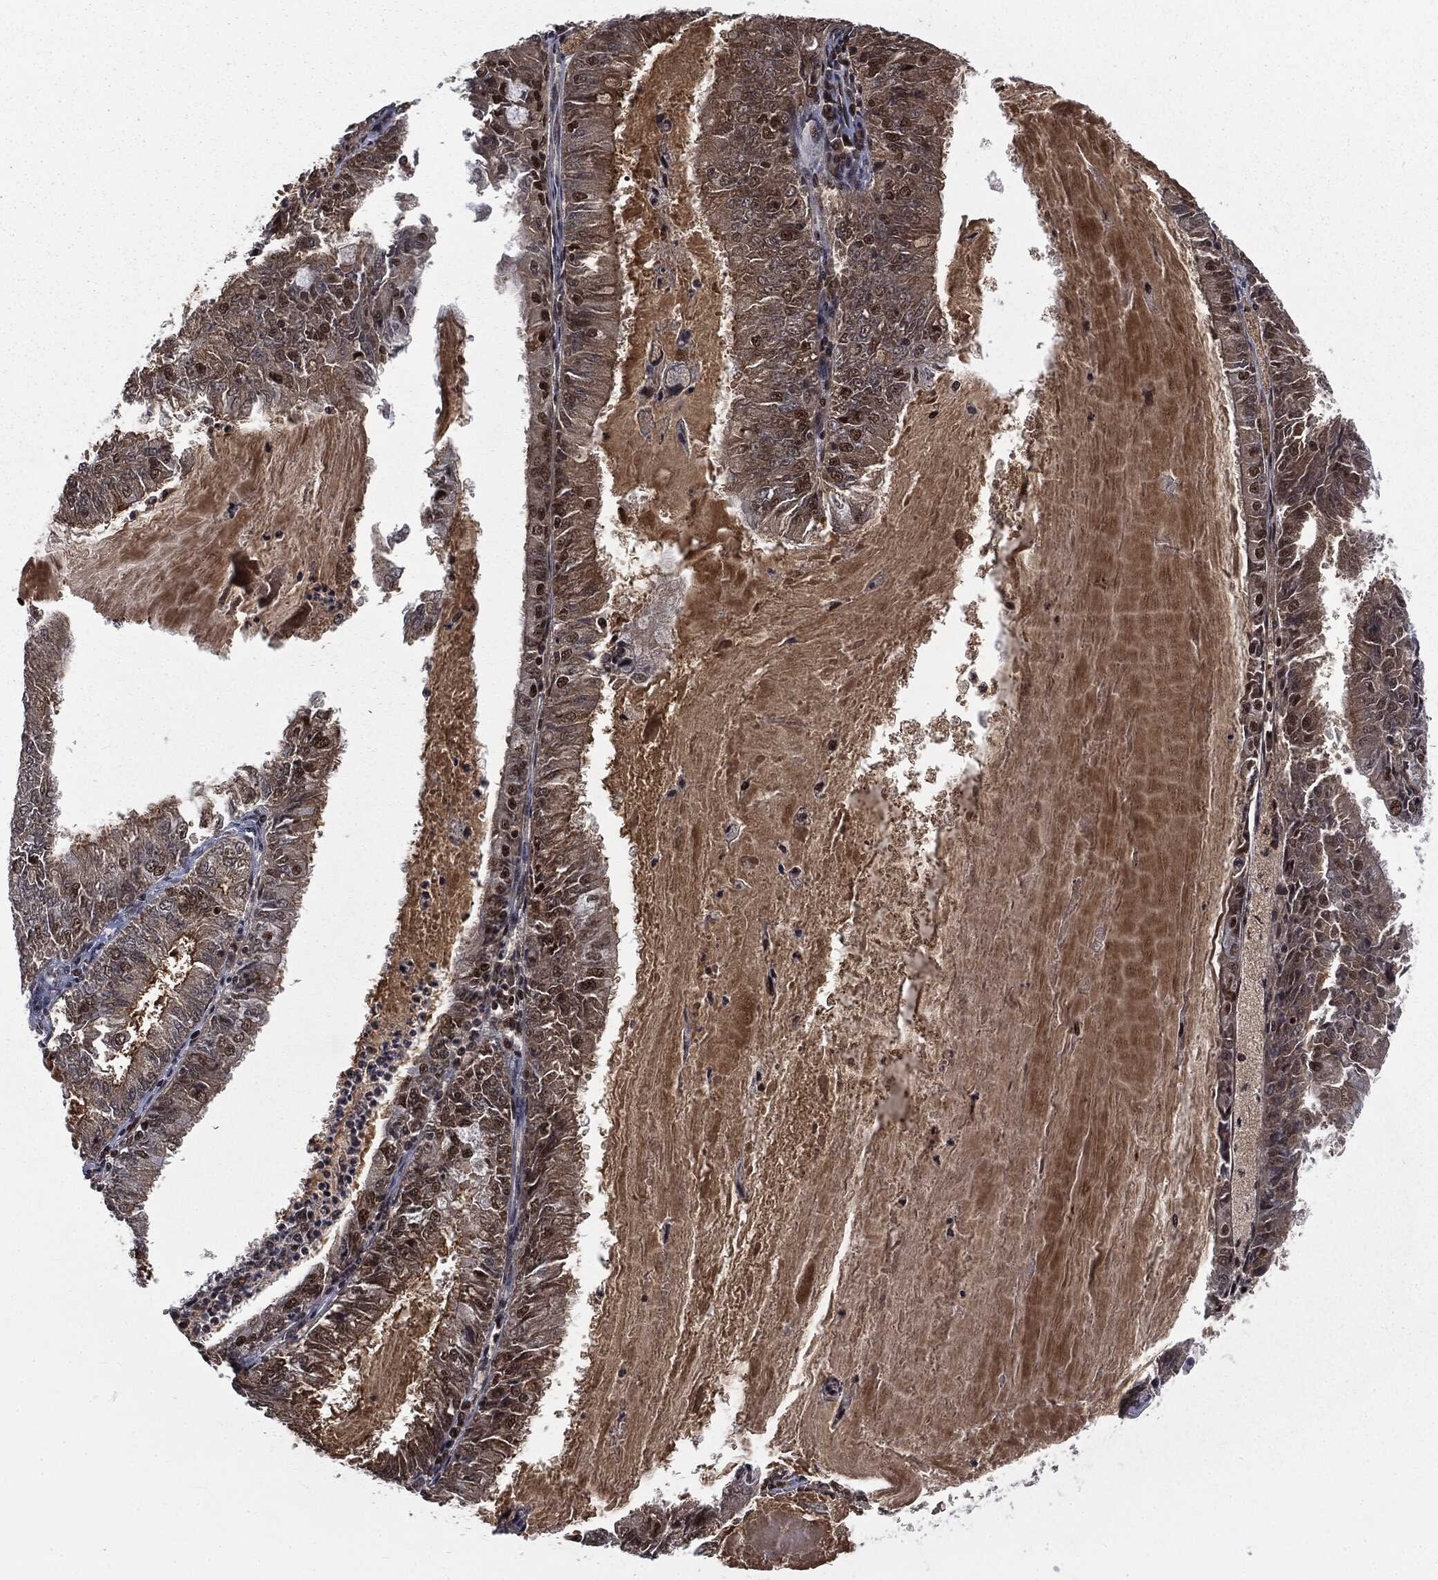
{"staining": {"intensity": "weak", "quantity": "<25%", "location": "cytoplasmic/membranous,nuclear"}, "tissue": "endometrial cancer", "cell_type": "Tumor cells", "image_type": "cancer", "snomed": [{"axis": "morphology", "description": "Adenocarcinoma, NOS"}, {"axis": "topography", "description": "Endometrium"}], "caption": "Tumor cells show no significant protein positivity in endometrial adenocarcinoma.", "gene": "DPH2", "patient": {"sex": "female", "age": 57}}